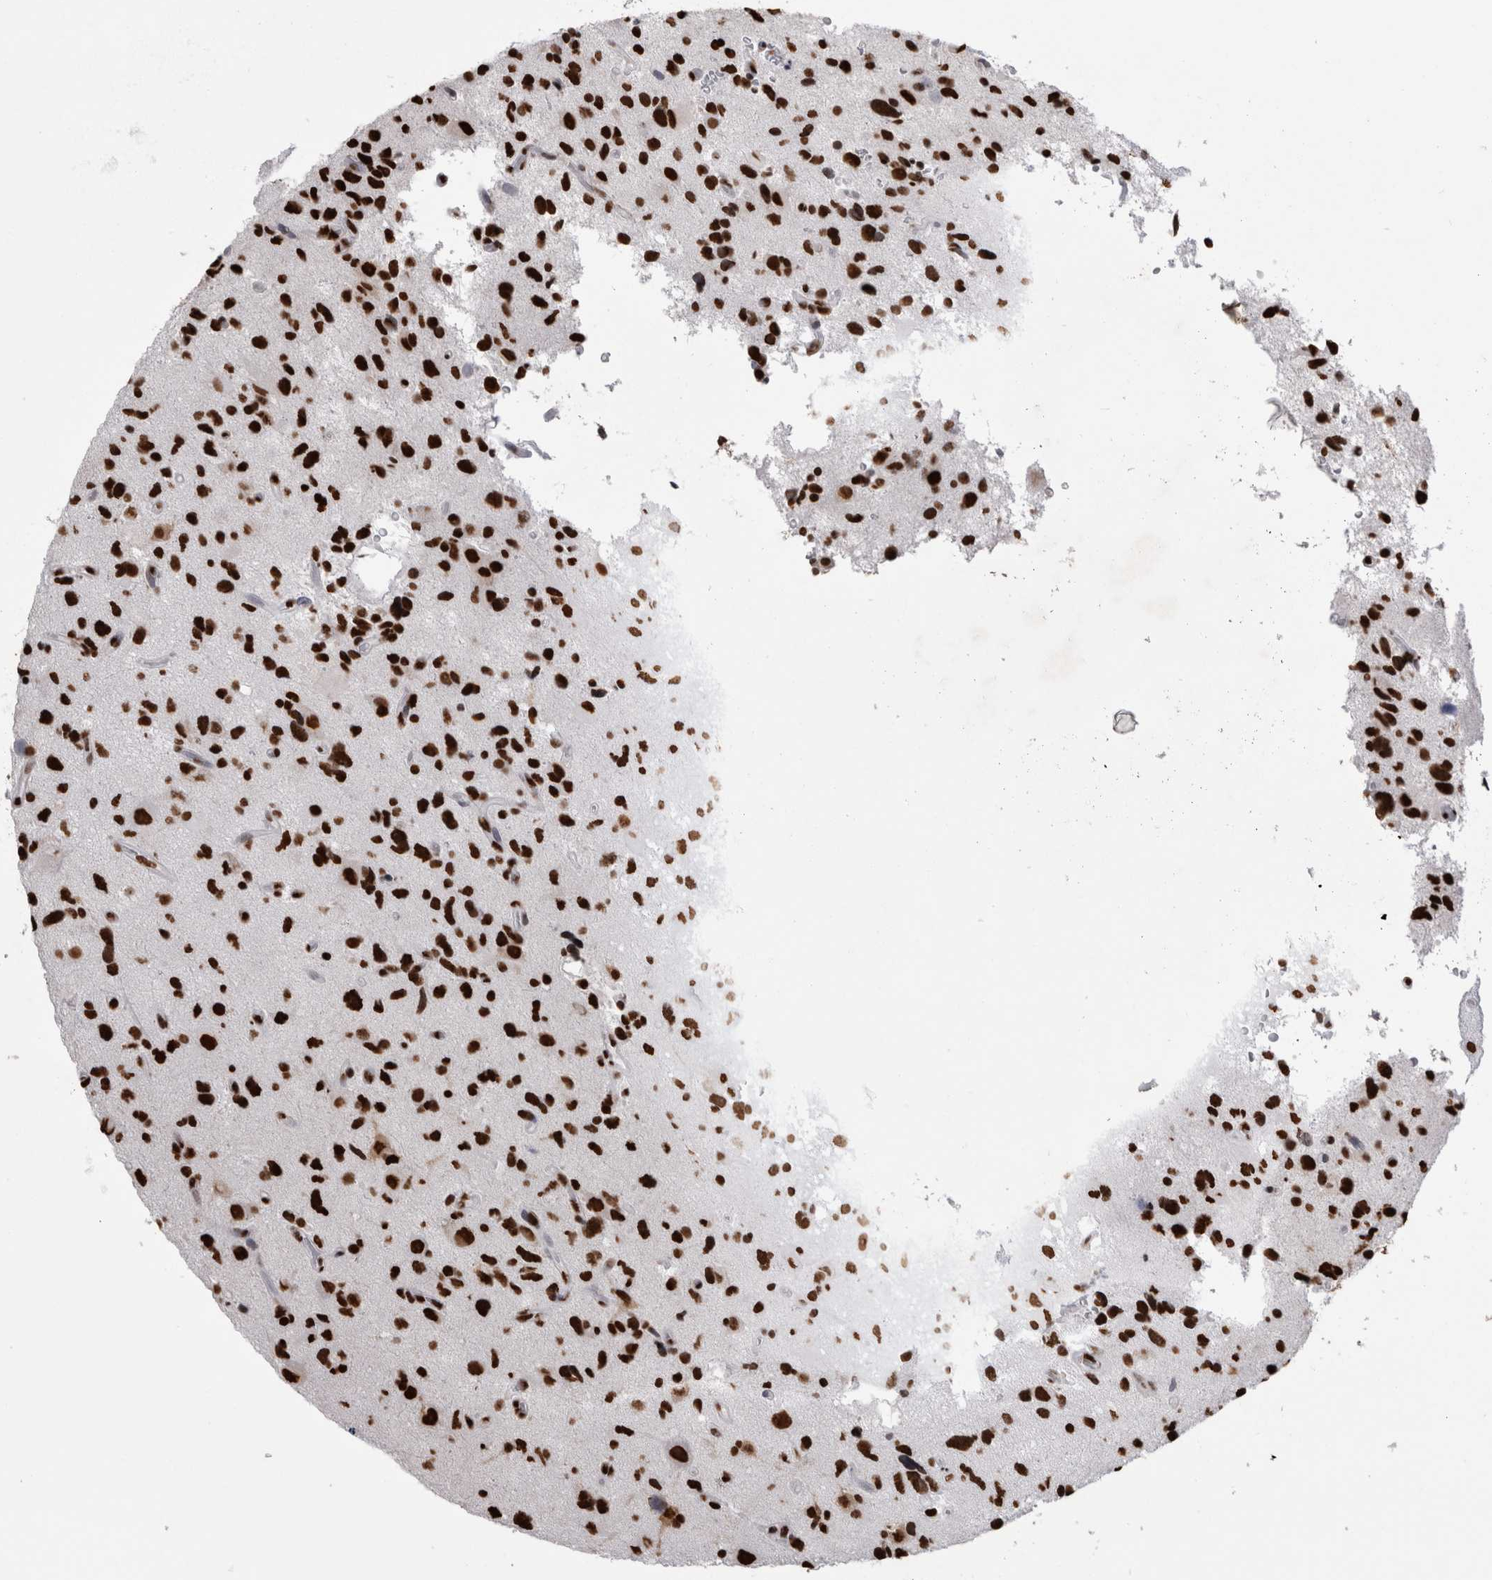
{"staining": {"intensity": "strong", "quantity": ">75%", "location": "nuclear"}, "tissue": "glioma", "cell_type": "Tumor cells", "image_type": "cancer", "snomed": [{"axis": "morphology", "description": "Glioma, malignant, High grade"}, {"axis": "topography", "description": "Brain"}], "caption": "Malignant glioma (high-grade) stained with a protein marker demonstrates strong staining in tumor cells.", "gene": "ALPK3", "patient": {"sex": "male", "age": 33}}